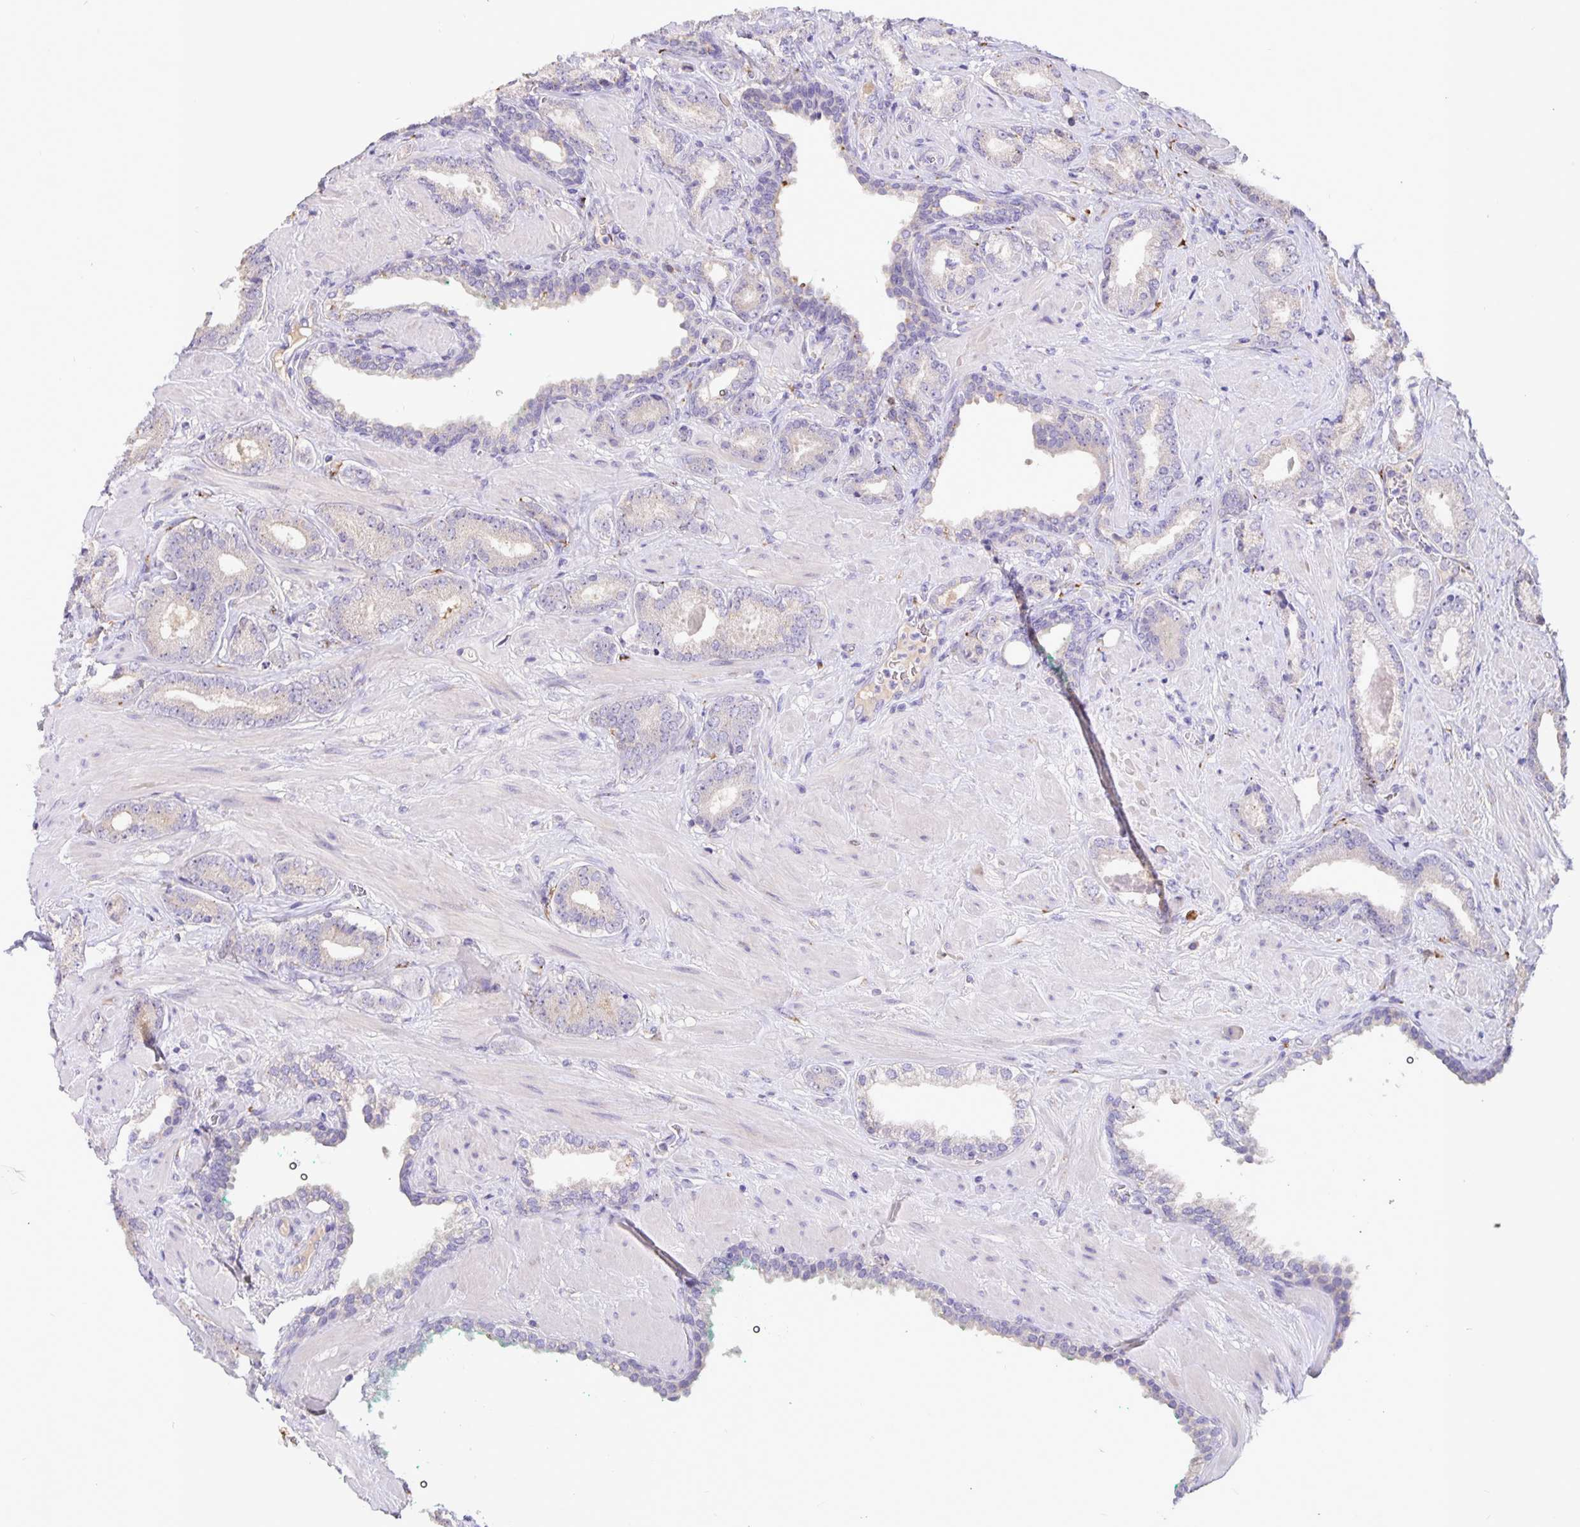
{"staining": {"intensity": "negative", "quantity": "none", "location": "none"}, "tissue": "prostate cancer", "cell_type": "Tumor cells", "image_type": "cancer", "snomed": [{"axis": "morphology", "description": "Adenocarcinoma, High grade"}, {"axis": "topography", "description": "Prostate"}], "caption": "There is no significant positivity in tumor cells of prostate cancer.", "gene": "EML6", "patient": {"sex": "male", "age": 56}}